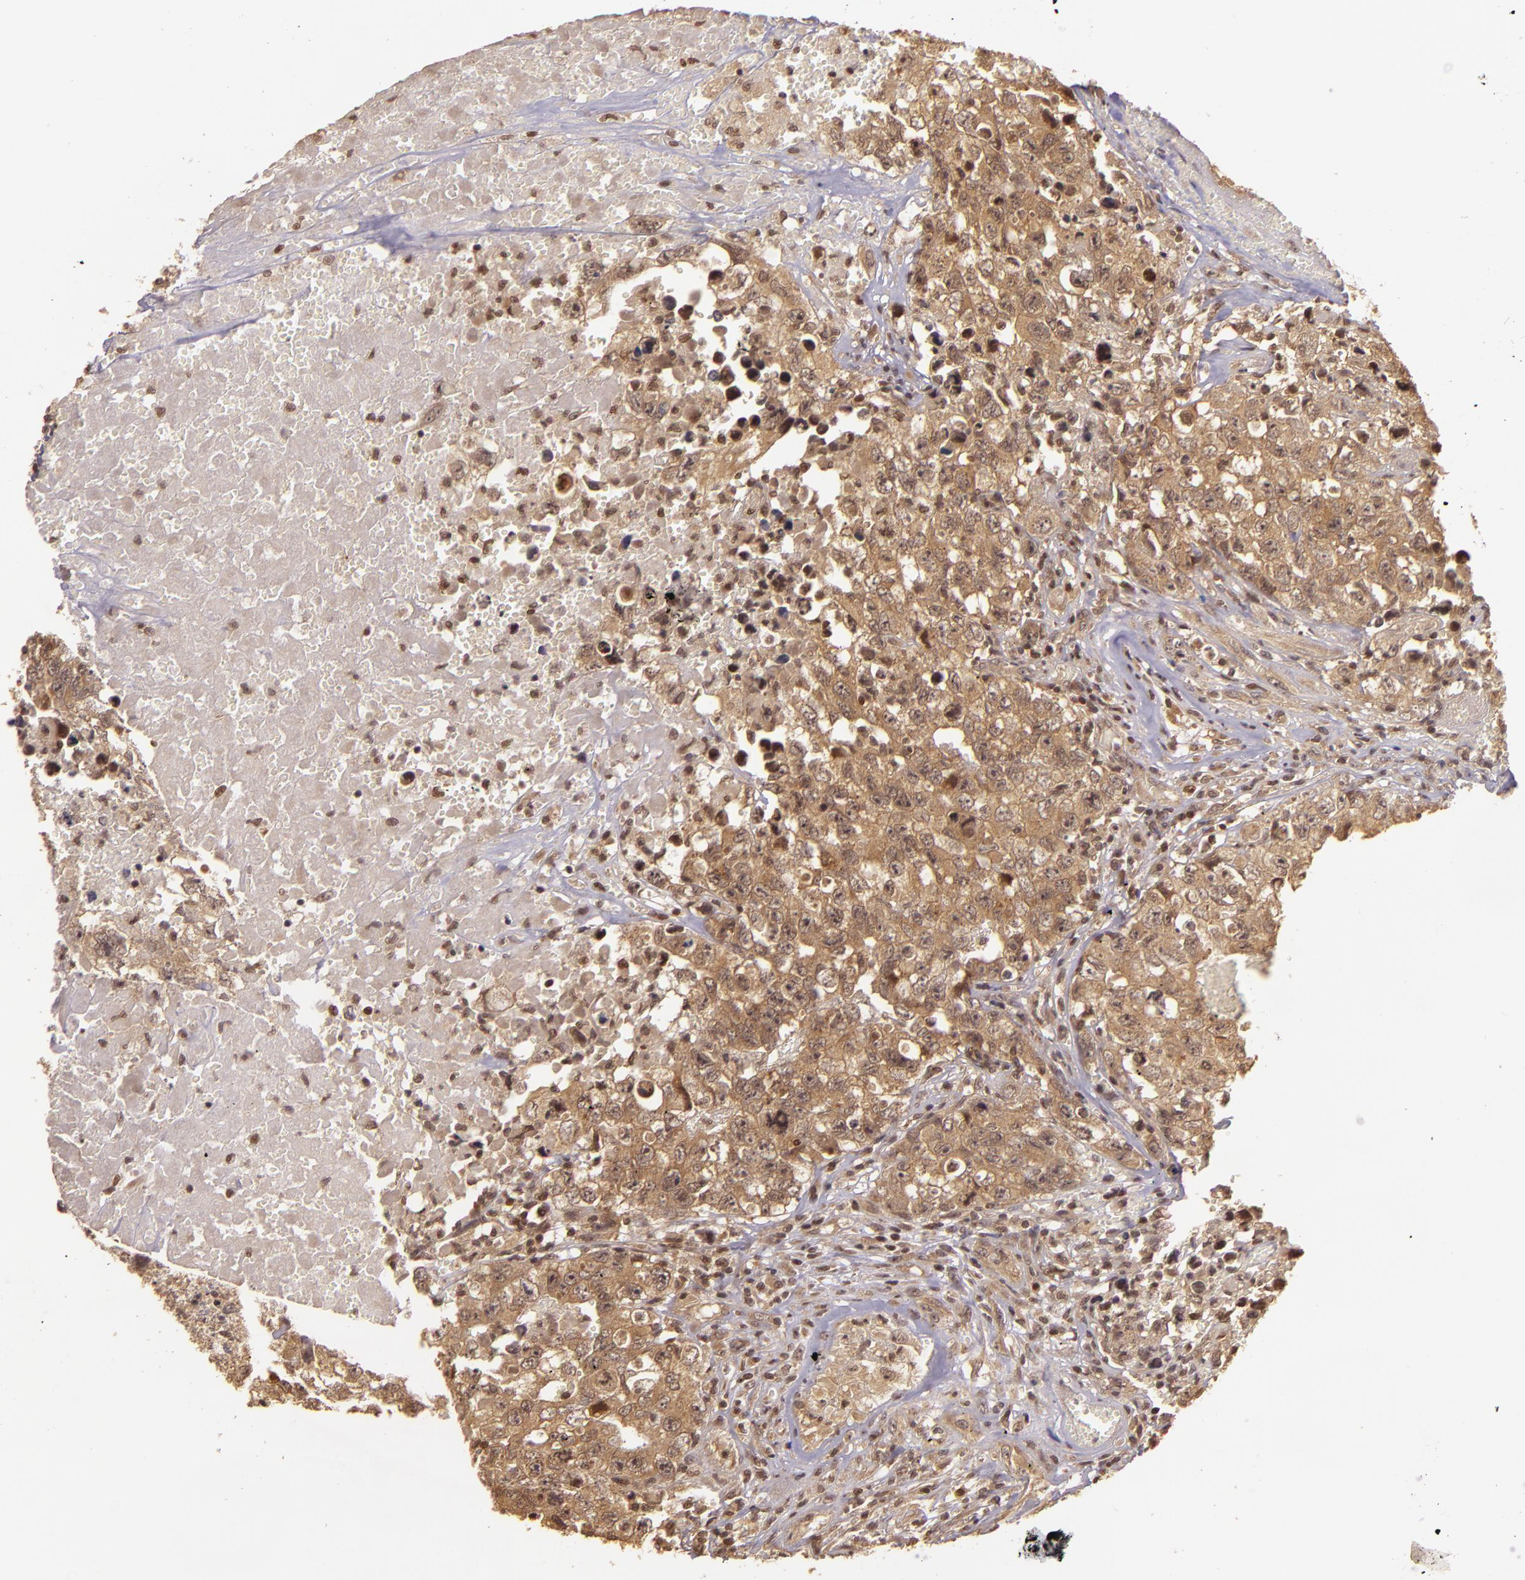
{"staining": {"intensity": "moderate", "quantity": ">75%", "location": "cytoplasmic/membranous"}, "tissue": "testis cancer", "cell_type": "Tumor cells", "image_type": "cancer", "snomed": [{"axis": "morphology", "description": "Carcinoma, Embryonal, NOS"}, {"axis": "topography", "description": "Testis"}], "caption": "An image of testis cancer (embryonal carcinoma) stained for a protein shows moderate cytoplasmic/membranous brown staining in tumor cells.", "gene": "TXNRD2", "patient": {"sex": "male", "age": 31}}